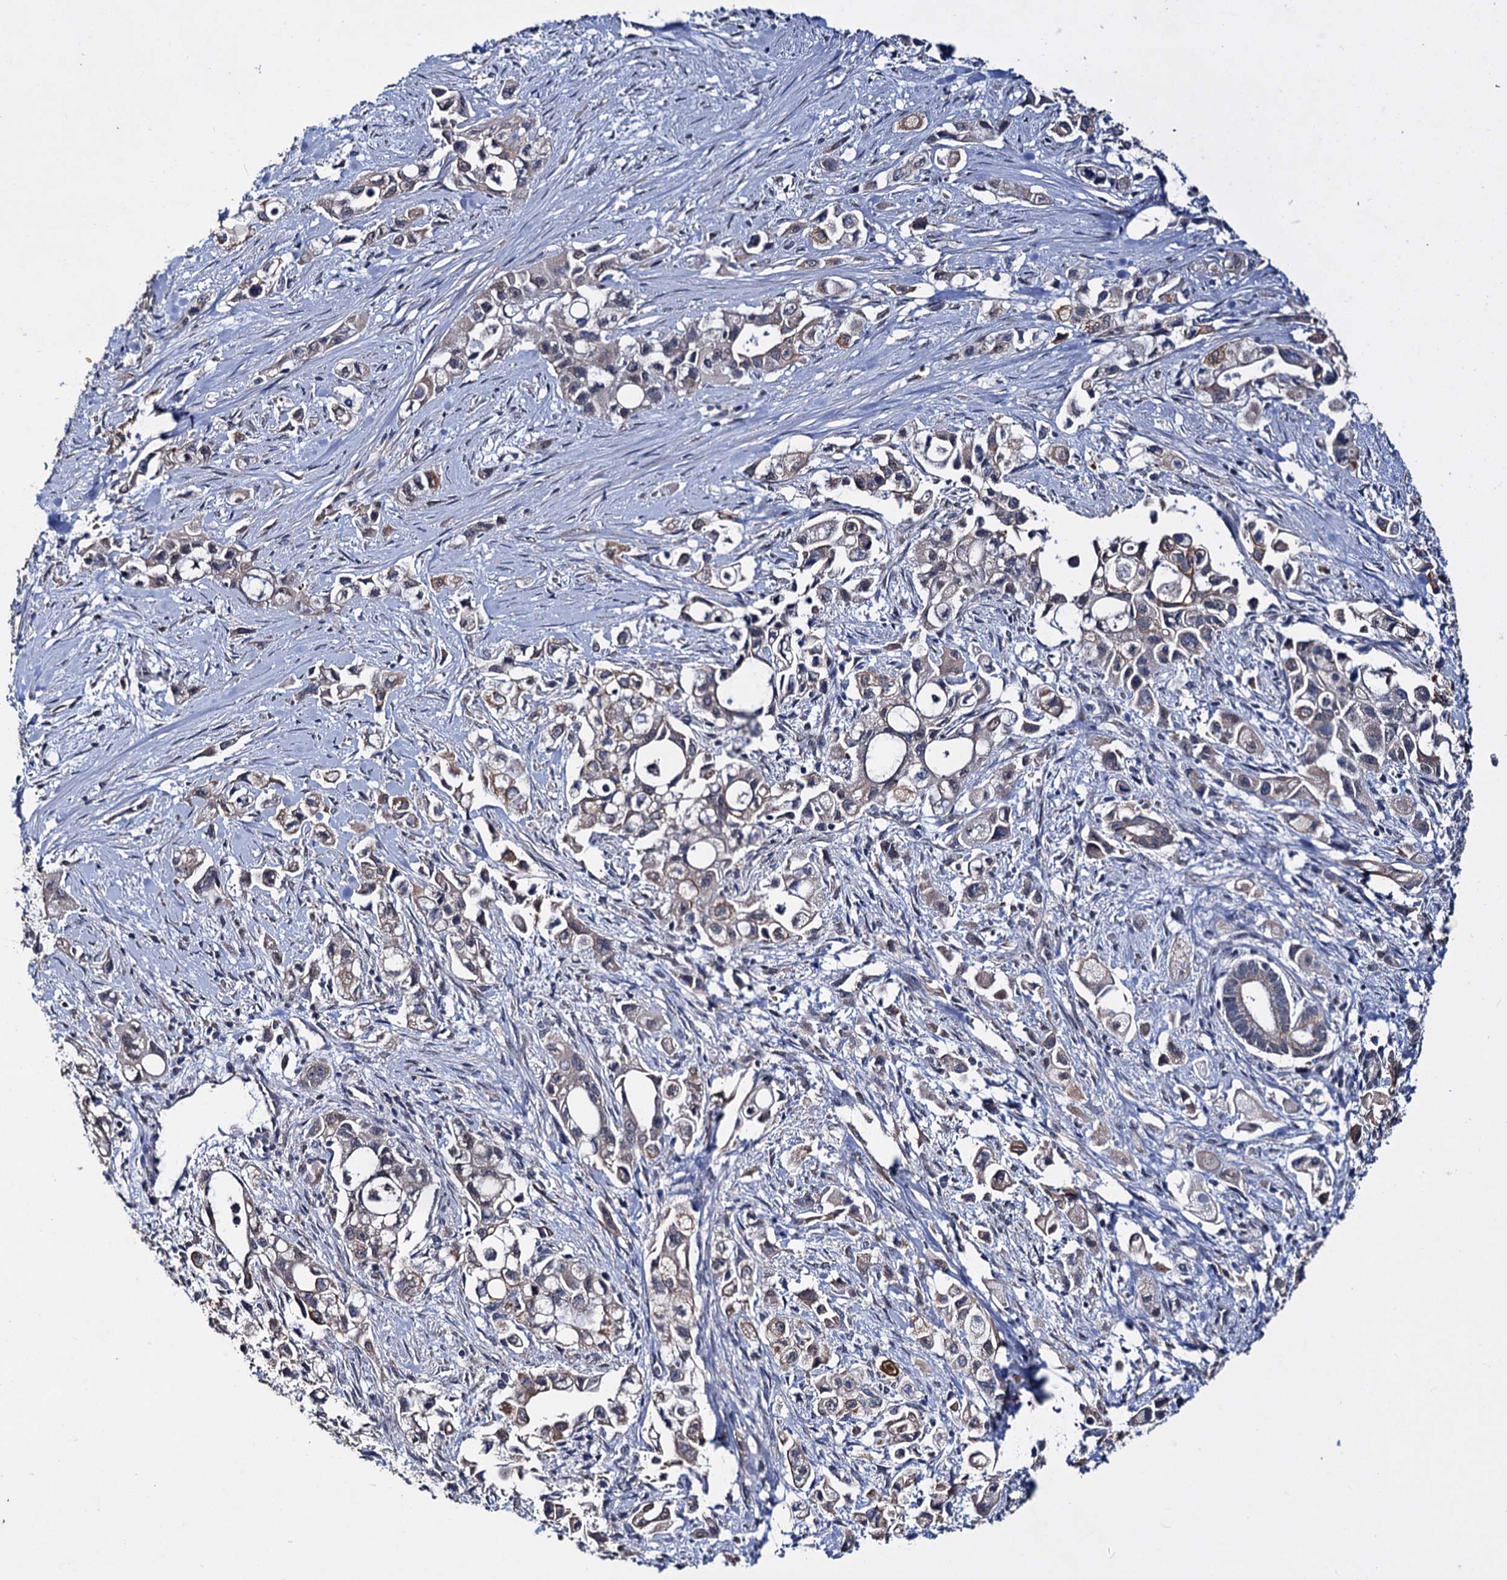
{"staining": {"intensity": "weak", "quantity": "25%-75%", "location": "cytoplasmic/membranous"}, "tissue": "pancreatic cancer", "cell_type": "Tumor cells", "image_type": "cancer", "snomed": [{"axis": "morphology", "description": "Adenocarcinoma, NOS"}, {"axis": "topography", "description": "Pancreas"}], "caption": "The immunohistochemical stain labels weak cytoplasmic/membranous staining in tumor cells of pancreatic adenocarcinoma tissue.", "gene": "CLPB", "patient": {"sex": "female", "age": 66}}